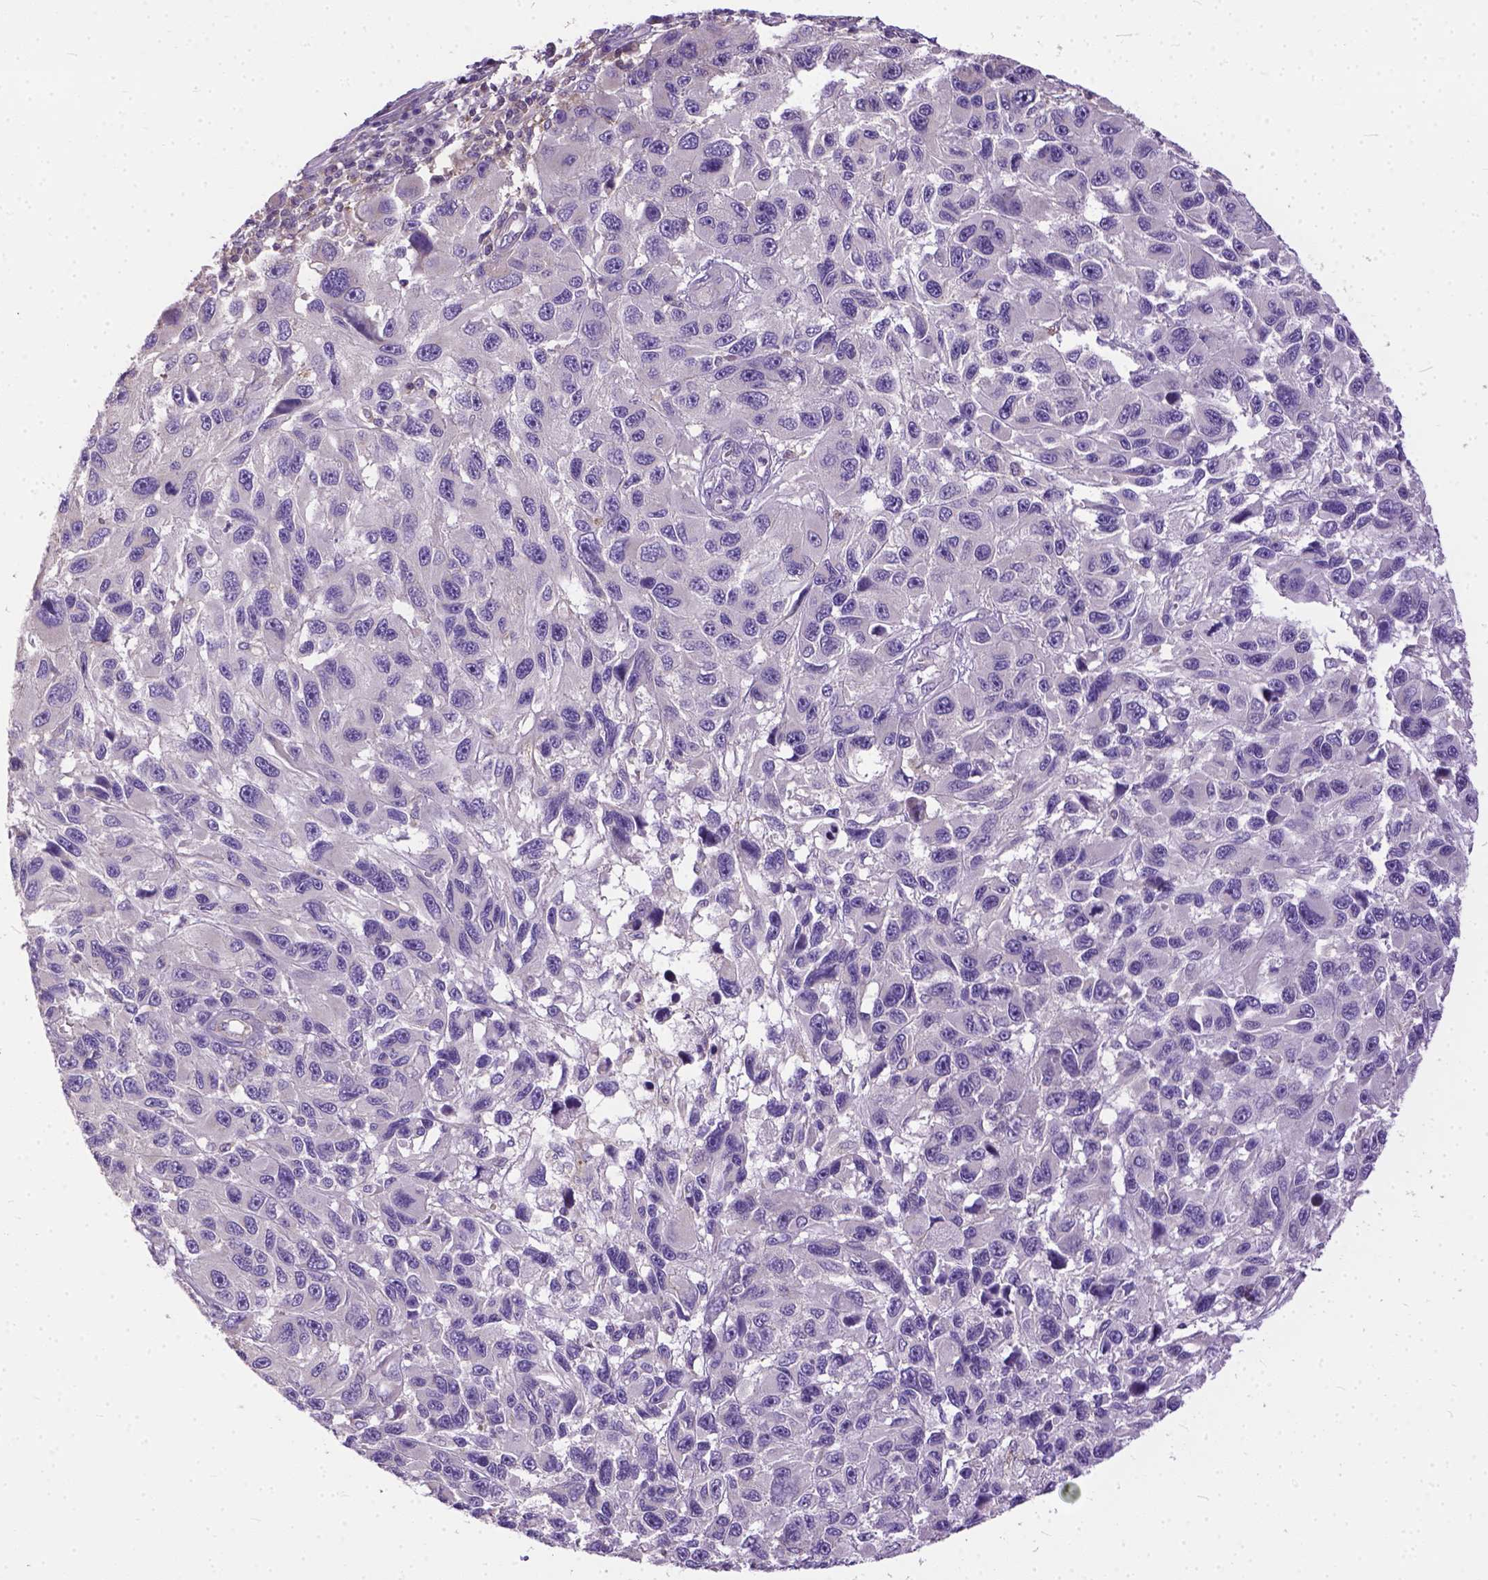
{"staining": {"intensity": "negative", "quantity": "none", "location": "none"}, "tissue": "melanoma", "cell_type": "Tumor cells", "image_type": "cancer", "snomed": [{"axis": "morphology", "description": "Malignant melanoma, NOS"}, {"axis": "topography", "description": "Skin"}], "caption": "Melanoma was stained to show a protein in brown. There is no significant positivity in tumor cells.", "gene": "BANF2", "patient": {"sex": "male", "age": 53}}